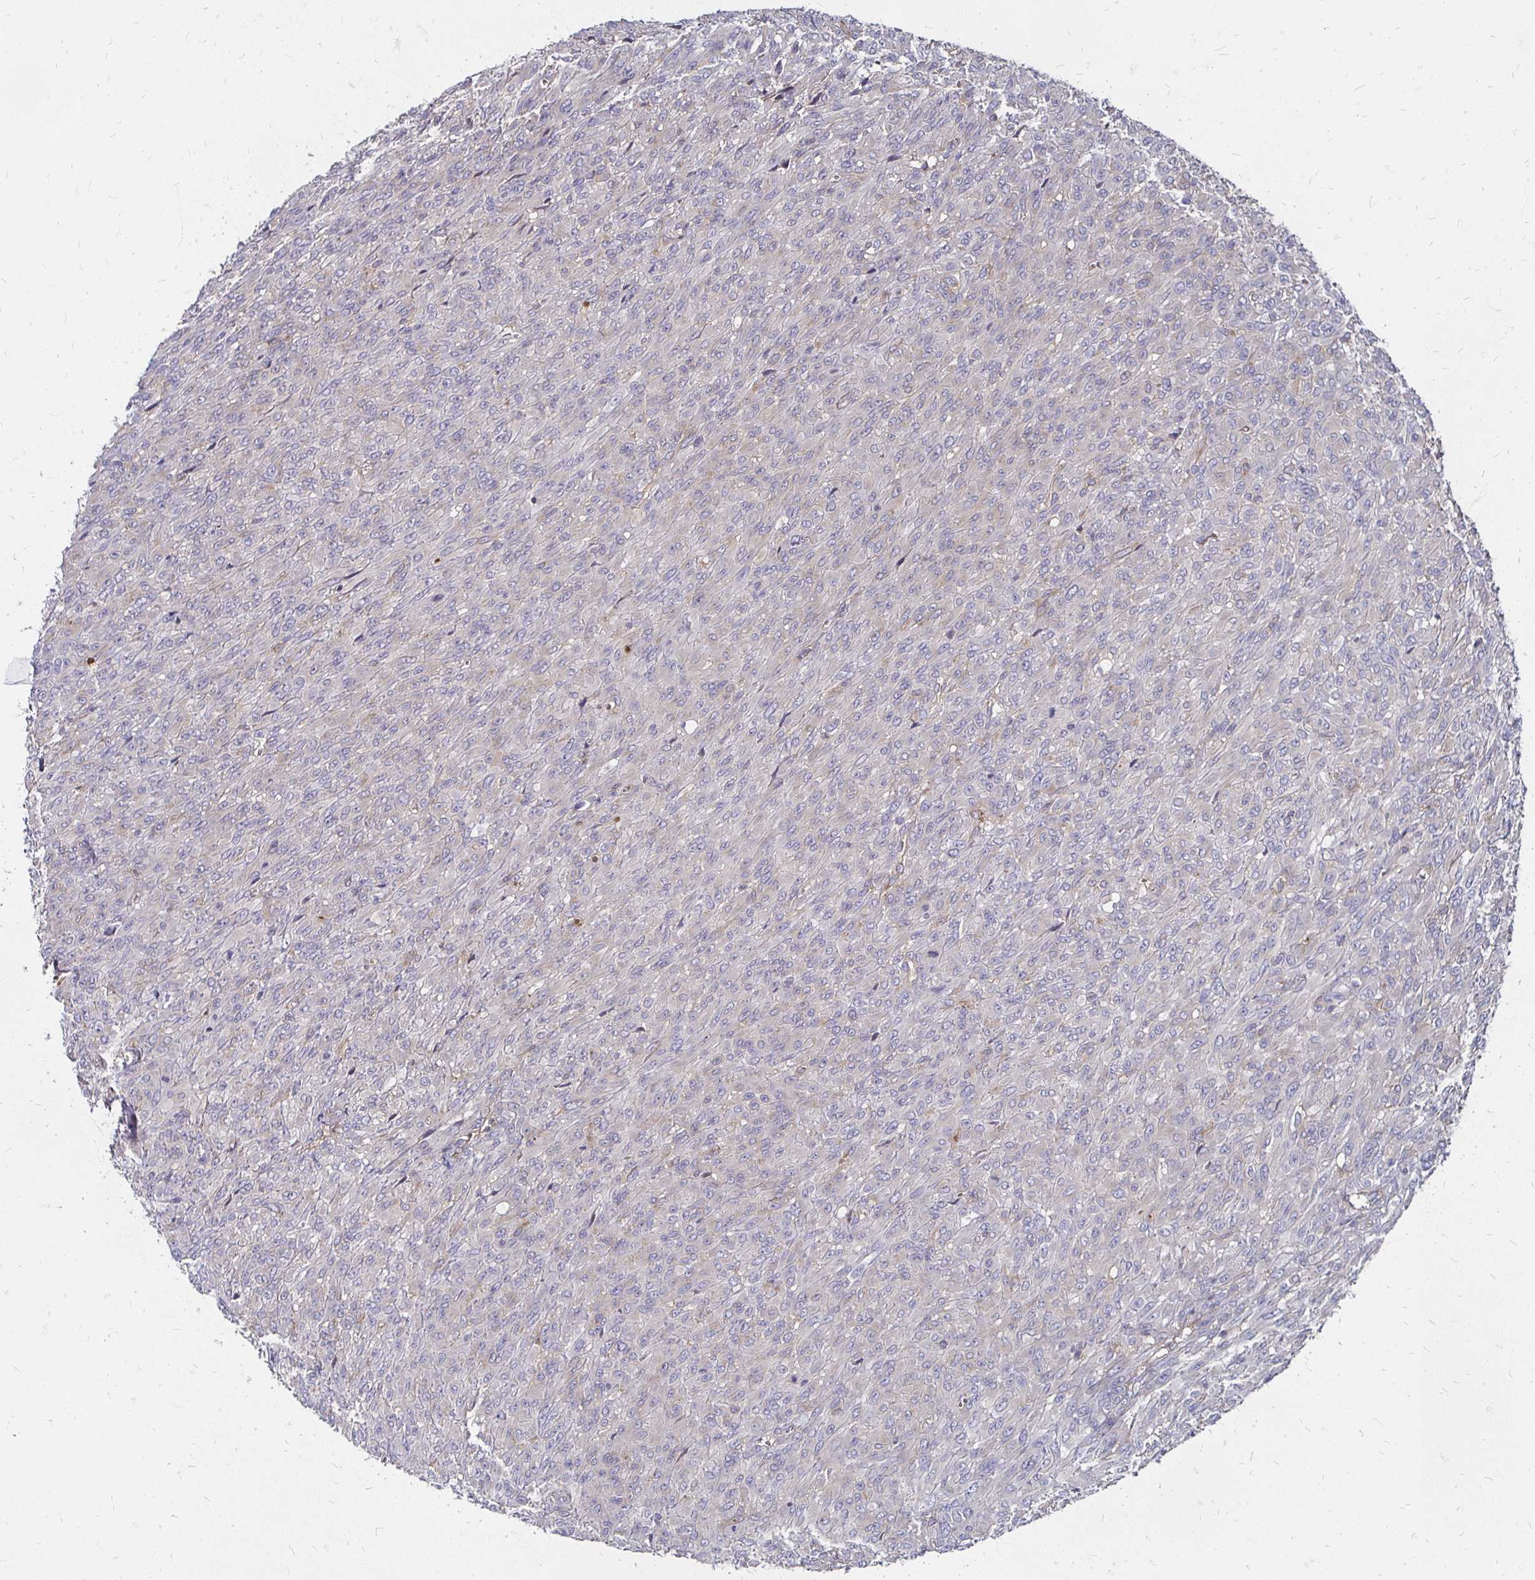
{"staining": {"intensity": "negative", "quantity": "none", "location": "none"}, "tissue": "renal cancer", "cell_type": "Tumor cells", "image_type": "cancer", "snomed": [{"axis": "morphology", "description": "Adenocarcinoma, NOS"}, {"axis": "topography", "description": "Kidney"}], "caption": "DAB immunohistochemical staining of human renal cancer (adenocarcinoma) demonstrates no significant staining in tumor cells.", "gene": "NCSTN", "patient": {"sex": "male", "age": 58}}